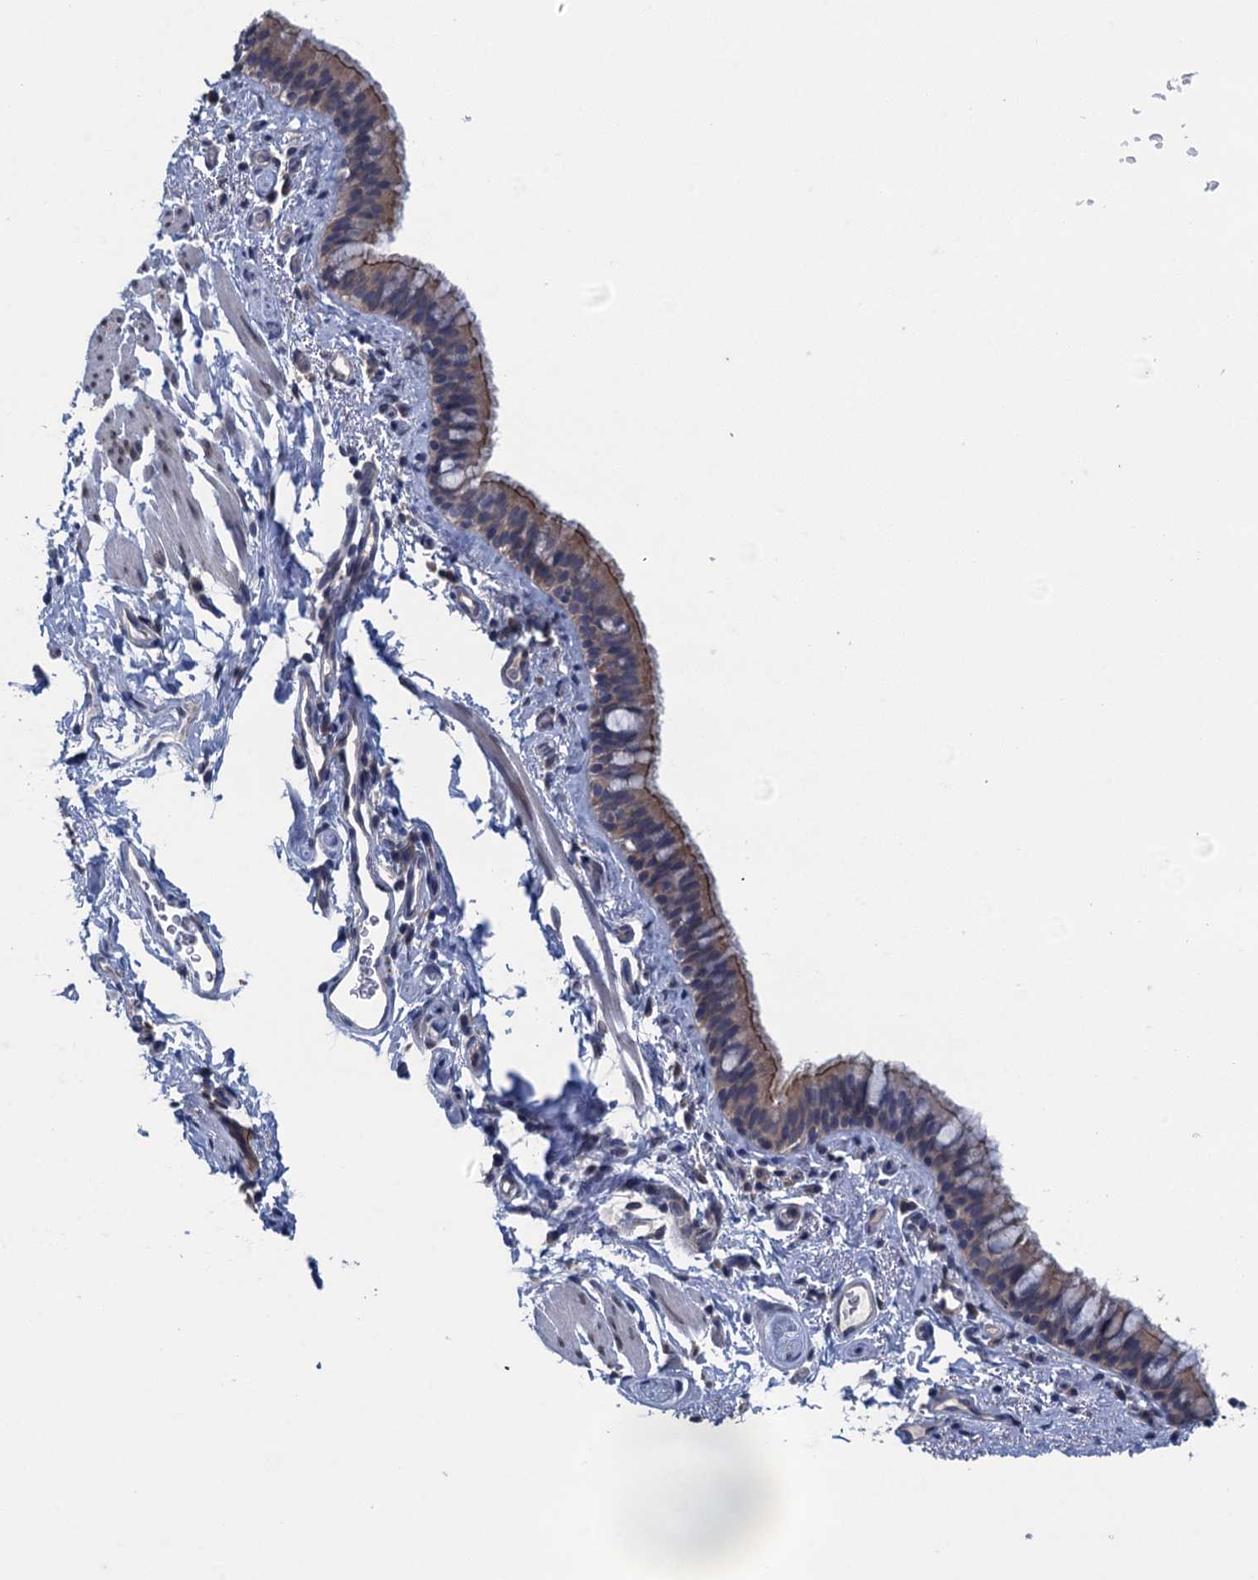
{"staining": {"intensity": "moderate", "quantity": "25%-75%", "location": "cytoplasmic/membranous"}, "tissue": "bronchus", "cell_type": "Respiratory epithelial cells", "image_type": "normal", "snomed": [{"axis": "morphology", "description": "Normal tissue, NOS"}, {"axis": "topography", "description": "Cartilage tissue"}, {"axis": "topography", "description": "Bronchus"}], "caption": "Protein expression analysis of benign human bronchus reveals moderate cytoplasmic/membranous positivity in approximately 25%-75% of respiratory epithelial cells.", "gene": "CTU2", "patient": {"sex": "female", "age": 36}}